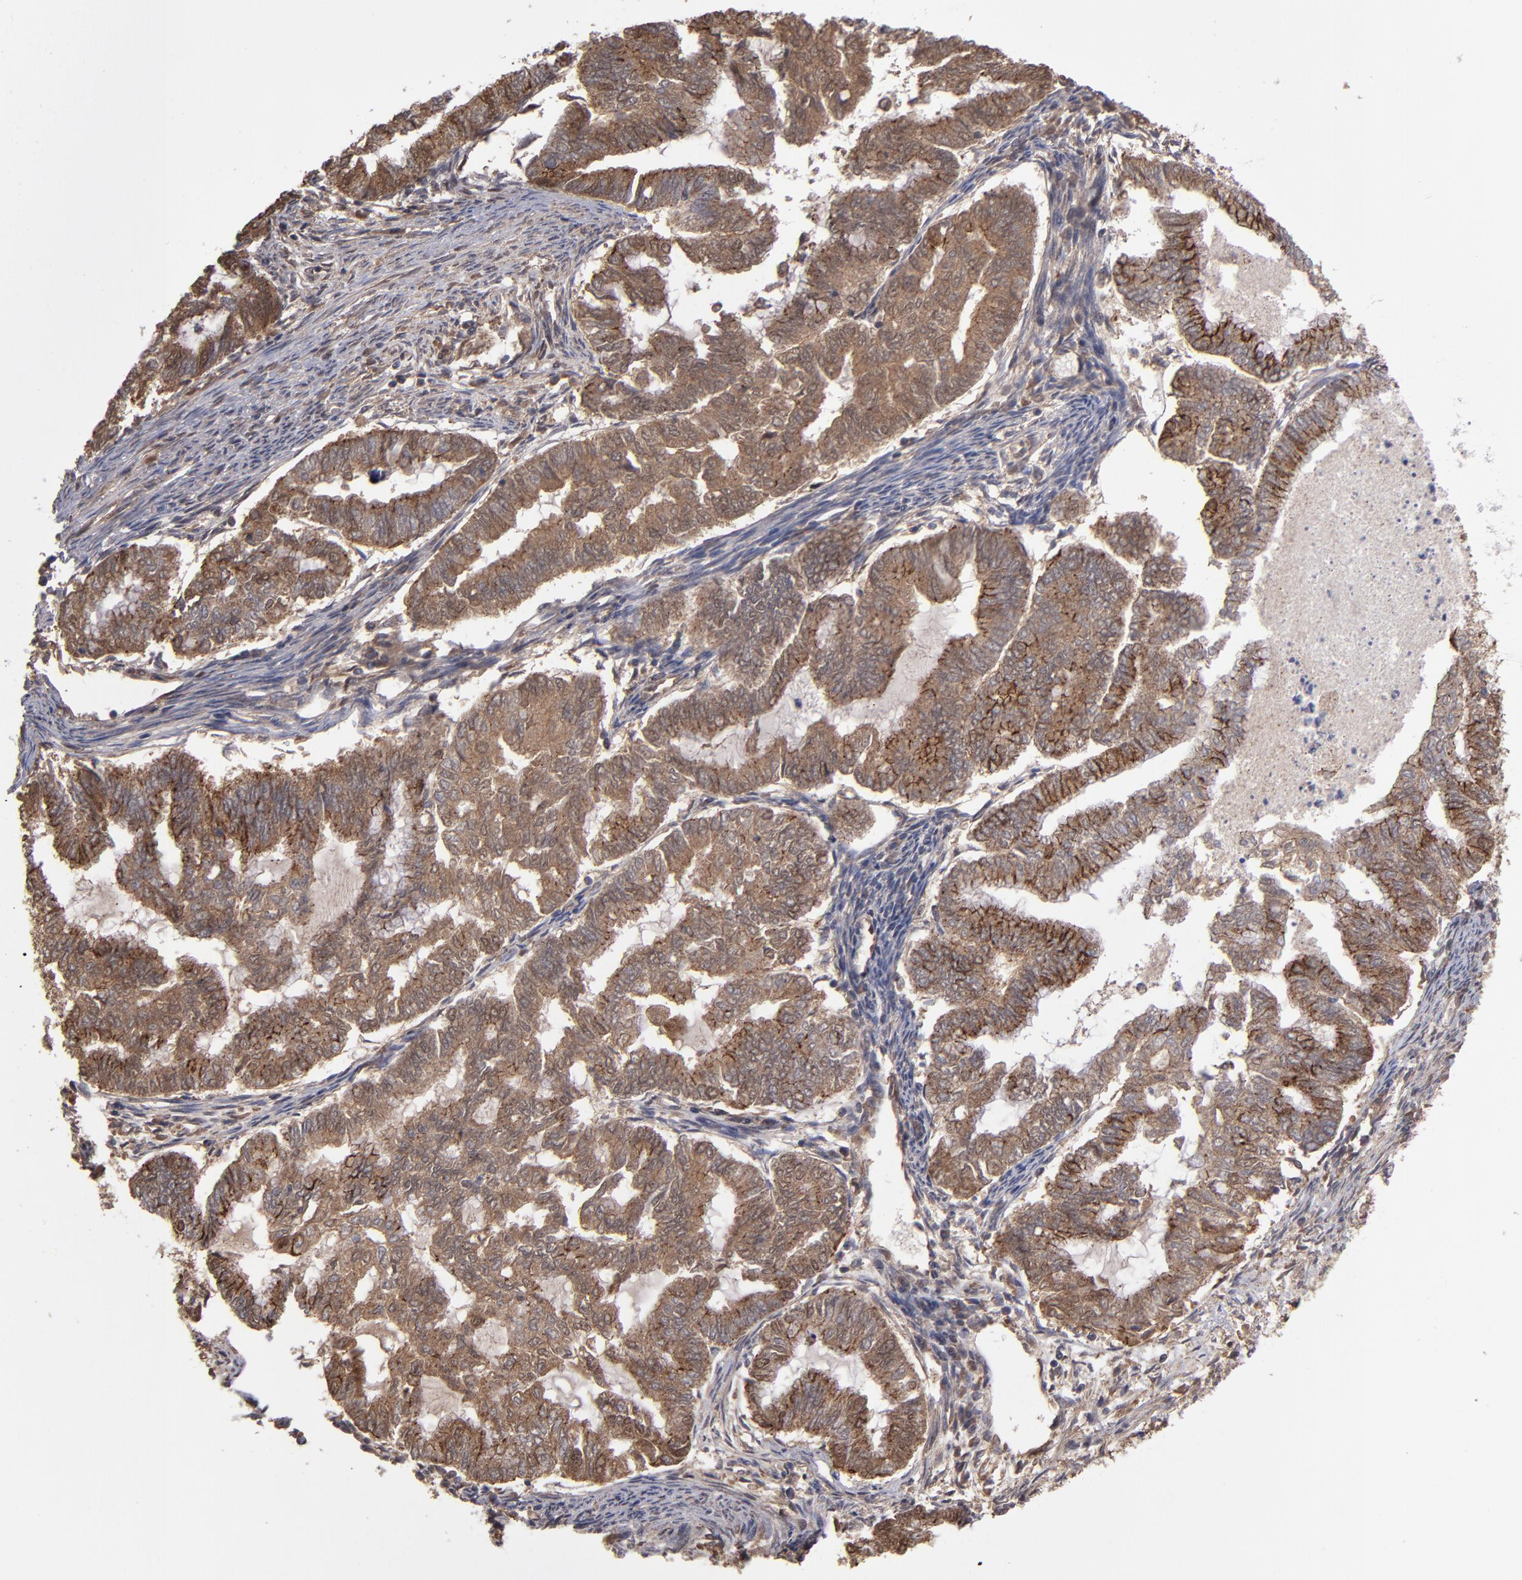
{"staining": {"intensity": "moderate", "quantity": ">75%", "location": "cytoplasmic/membranous"}, "tissue": "endometrial cancer", "cell_type": "Tumor cells", "image_type": "cancer", "snomed": [{"axis": "morphology", "description": "Adenocarcinoma, NOS"}, {"axis": "topography", "description": "Endometrium"}], "caption": "Protein expression by immunohistochemistry displays moderate cytoplasmic/membranous staining in approximately >75% of tumor cells in endometrial cancer (adenocarcinoma). (IHC, brightfield microscopy, high magnification).", "gene": "RPS6KA6", "patient": {"sex": "female", "age": 79}}